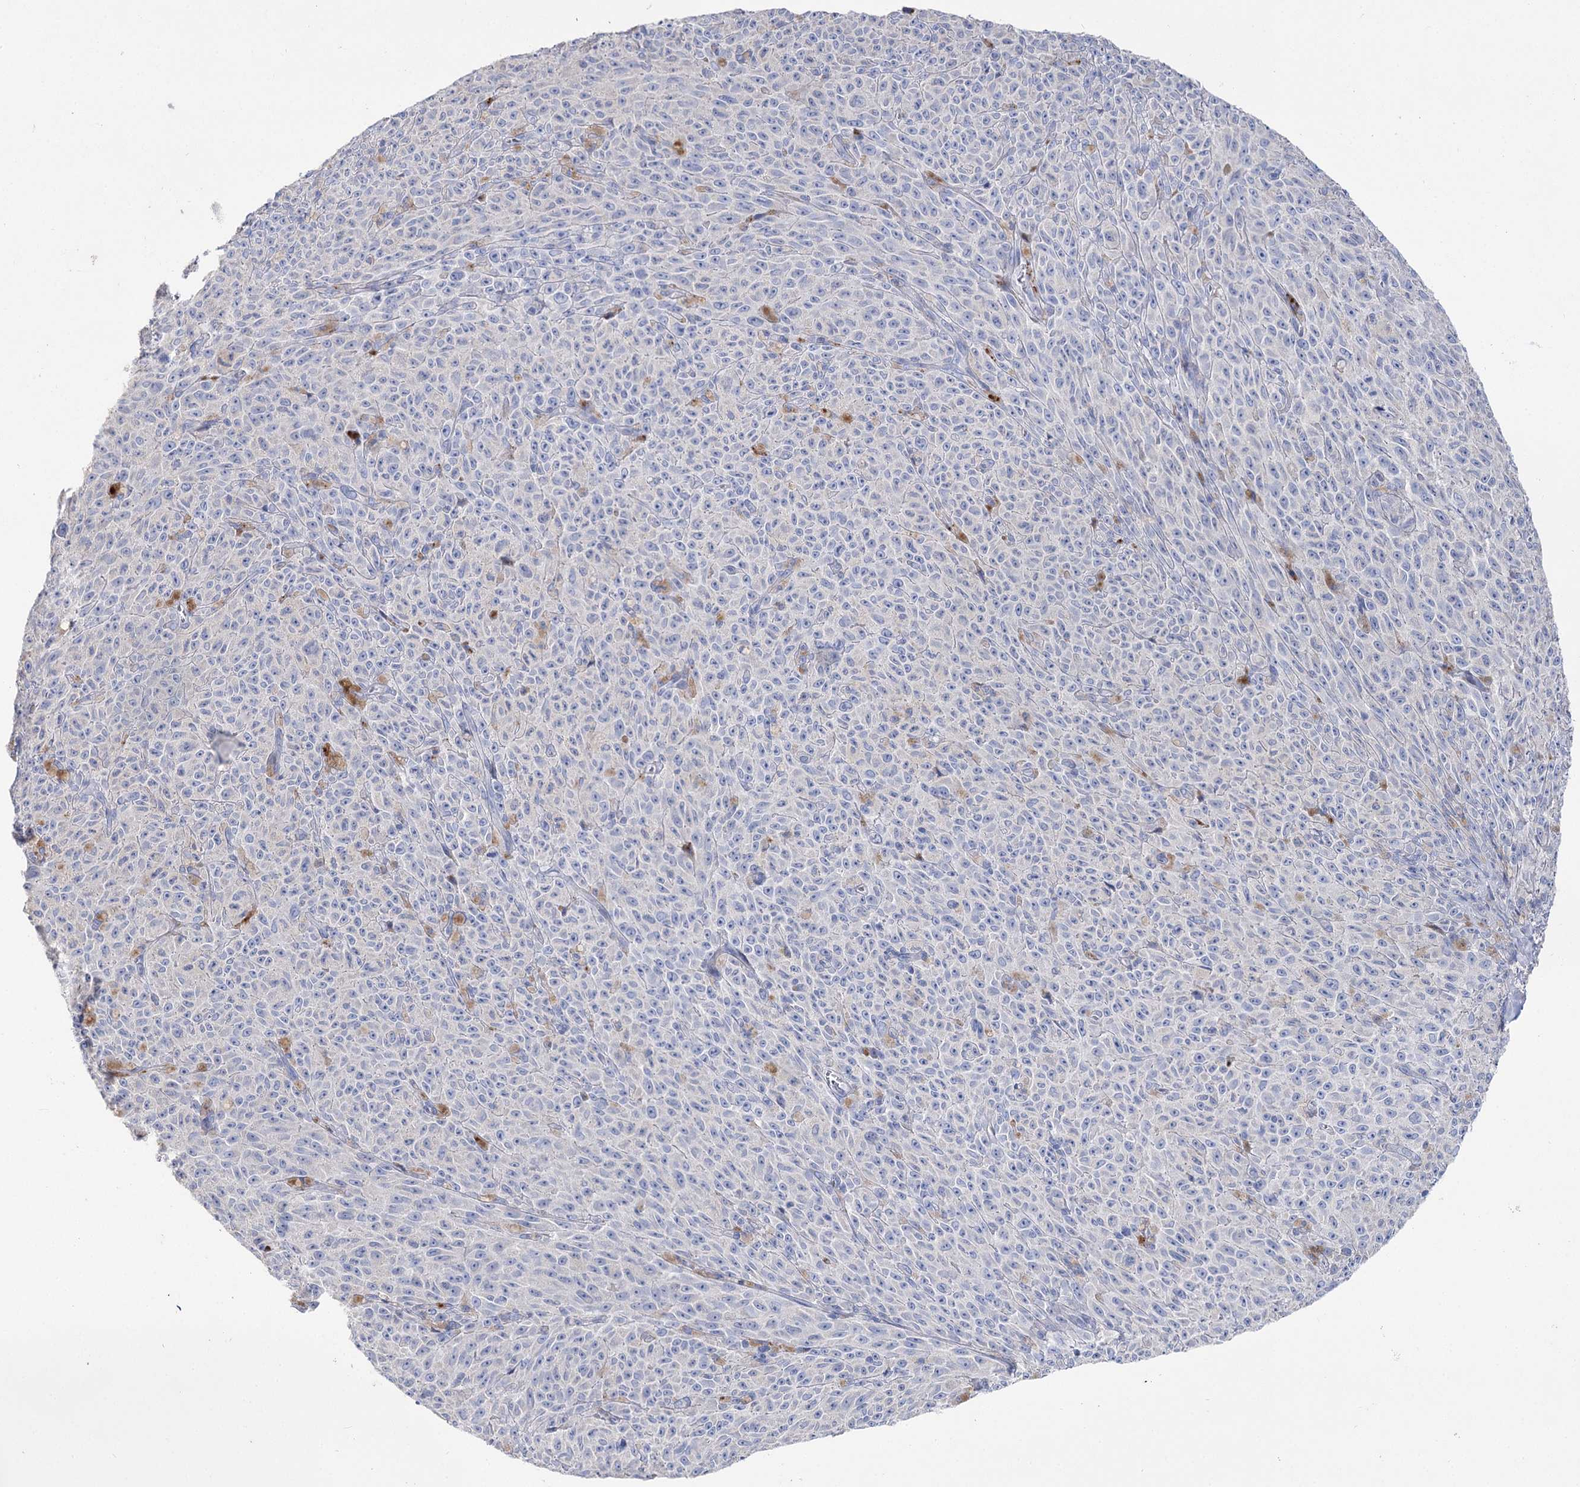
{"staining": {"intensity": "negative", "quantity": "none", "location": "none"}, "tissue": "melanoma", "cell_type": "Tumor cells", "image_type": "cancer", "snomed": [{"axis": "morphology", "description": "Malignant melanoma, NOS"}, {"axis": "topography", "description": "Skin"}], "caption": "Malignant melanoma was stained to show a protein in brown. There is no significant expression in tumor cells.", "gene": "NRAP", "patient": {"sex": "female", "age": 82}}